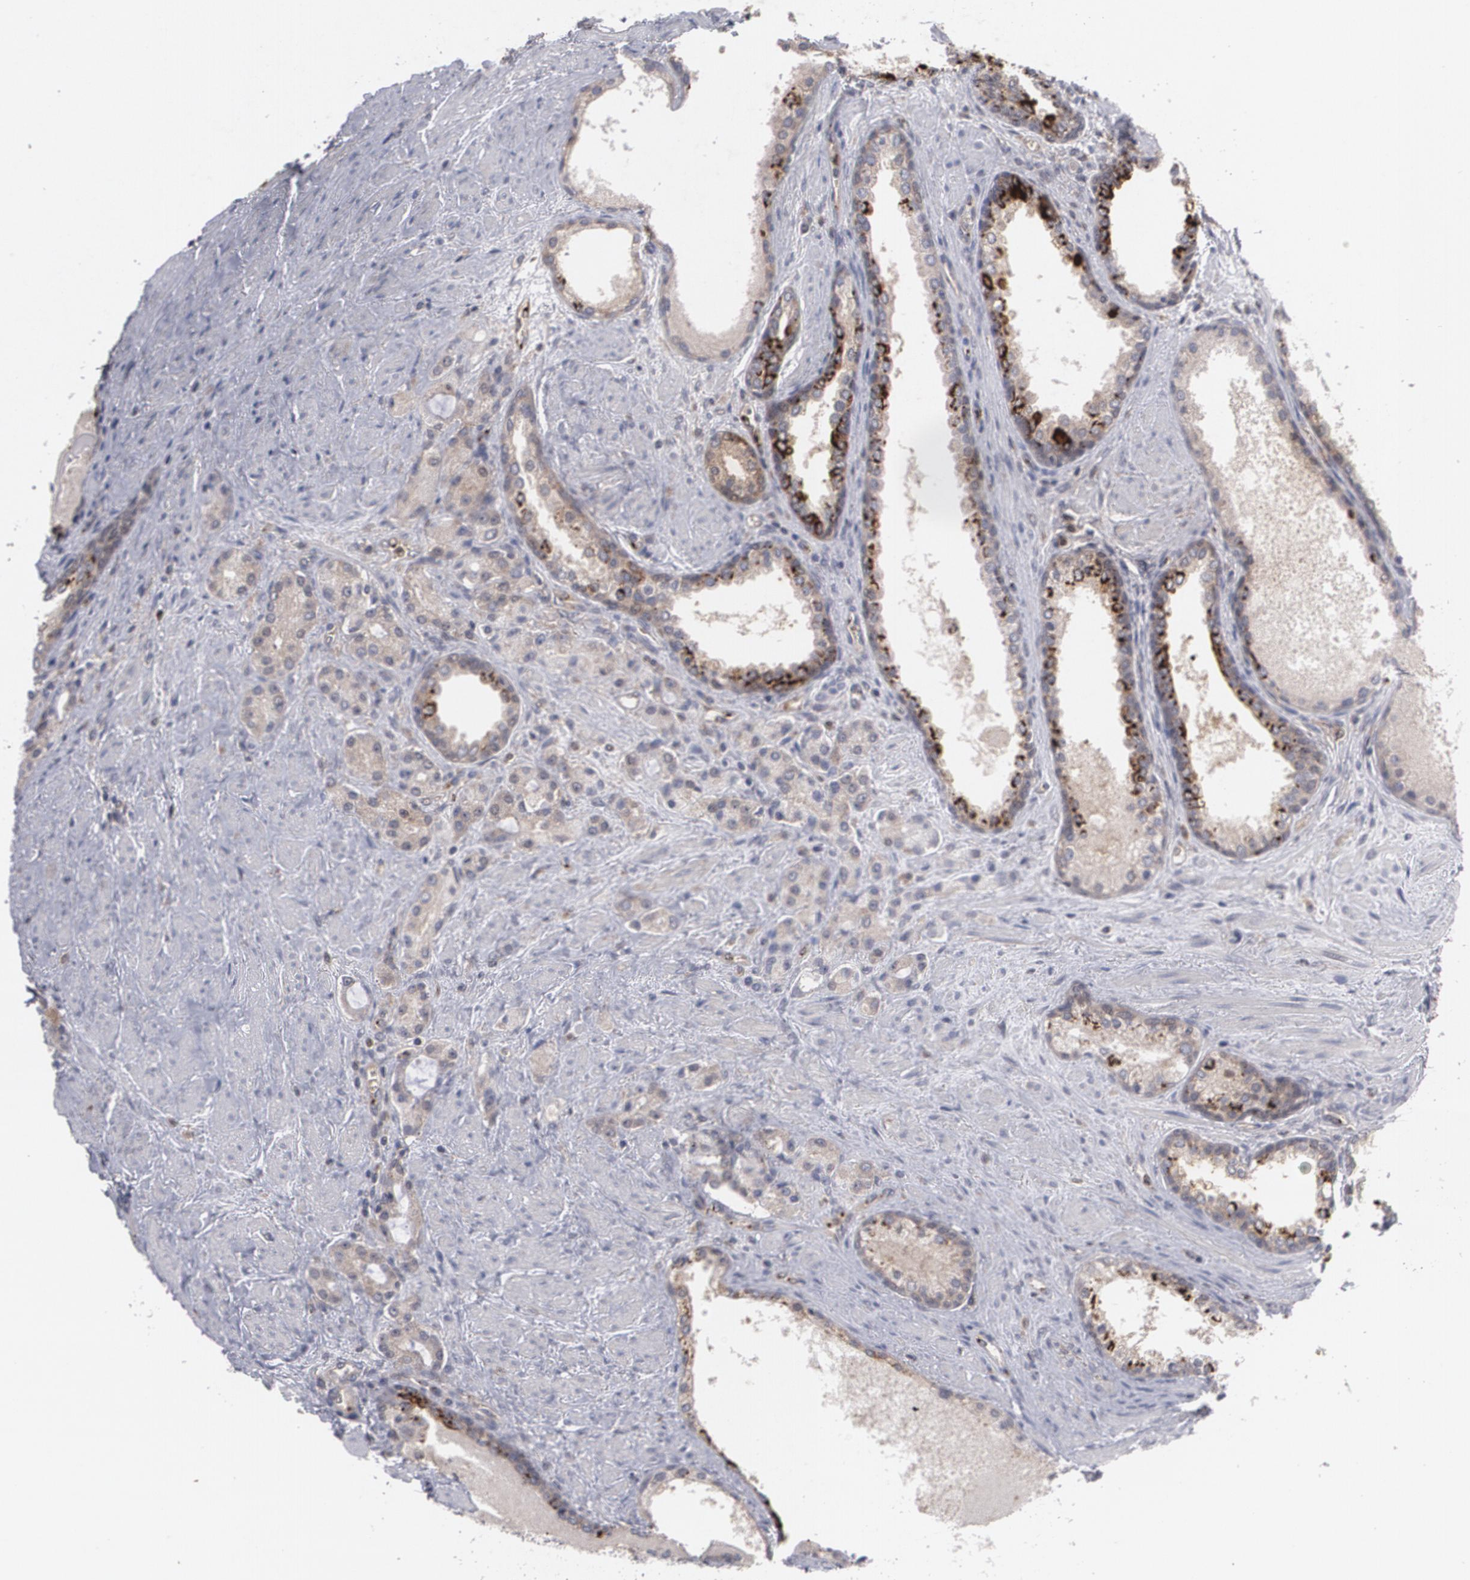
{"staining": {"intensity": "weak", "quantity": ">75%", "location": "cytoplasmic/membranous"}, "tissue": "prostate cancer", "cell_type": "Tumor cells", "image_type": "cancer", "snomed": [{"axis": "morphology", "description": "Adenocarcinoma, Medium grade"}, {"axis": "topography", "description": "Prostate"}], "caption": "Immunohistochemical staining of prostate cancer exhibits low levels of weak cytoplasmic/membranous protein expression in approximately >75% of tumor cells.", "gene": "HTT", "patient": {"sex": "male", "age": 72}}